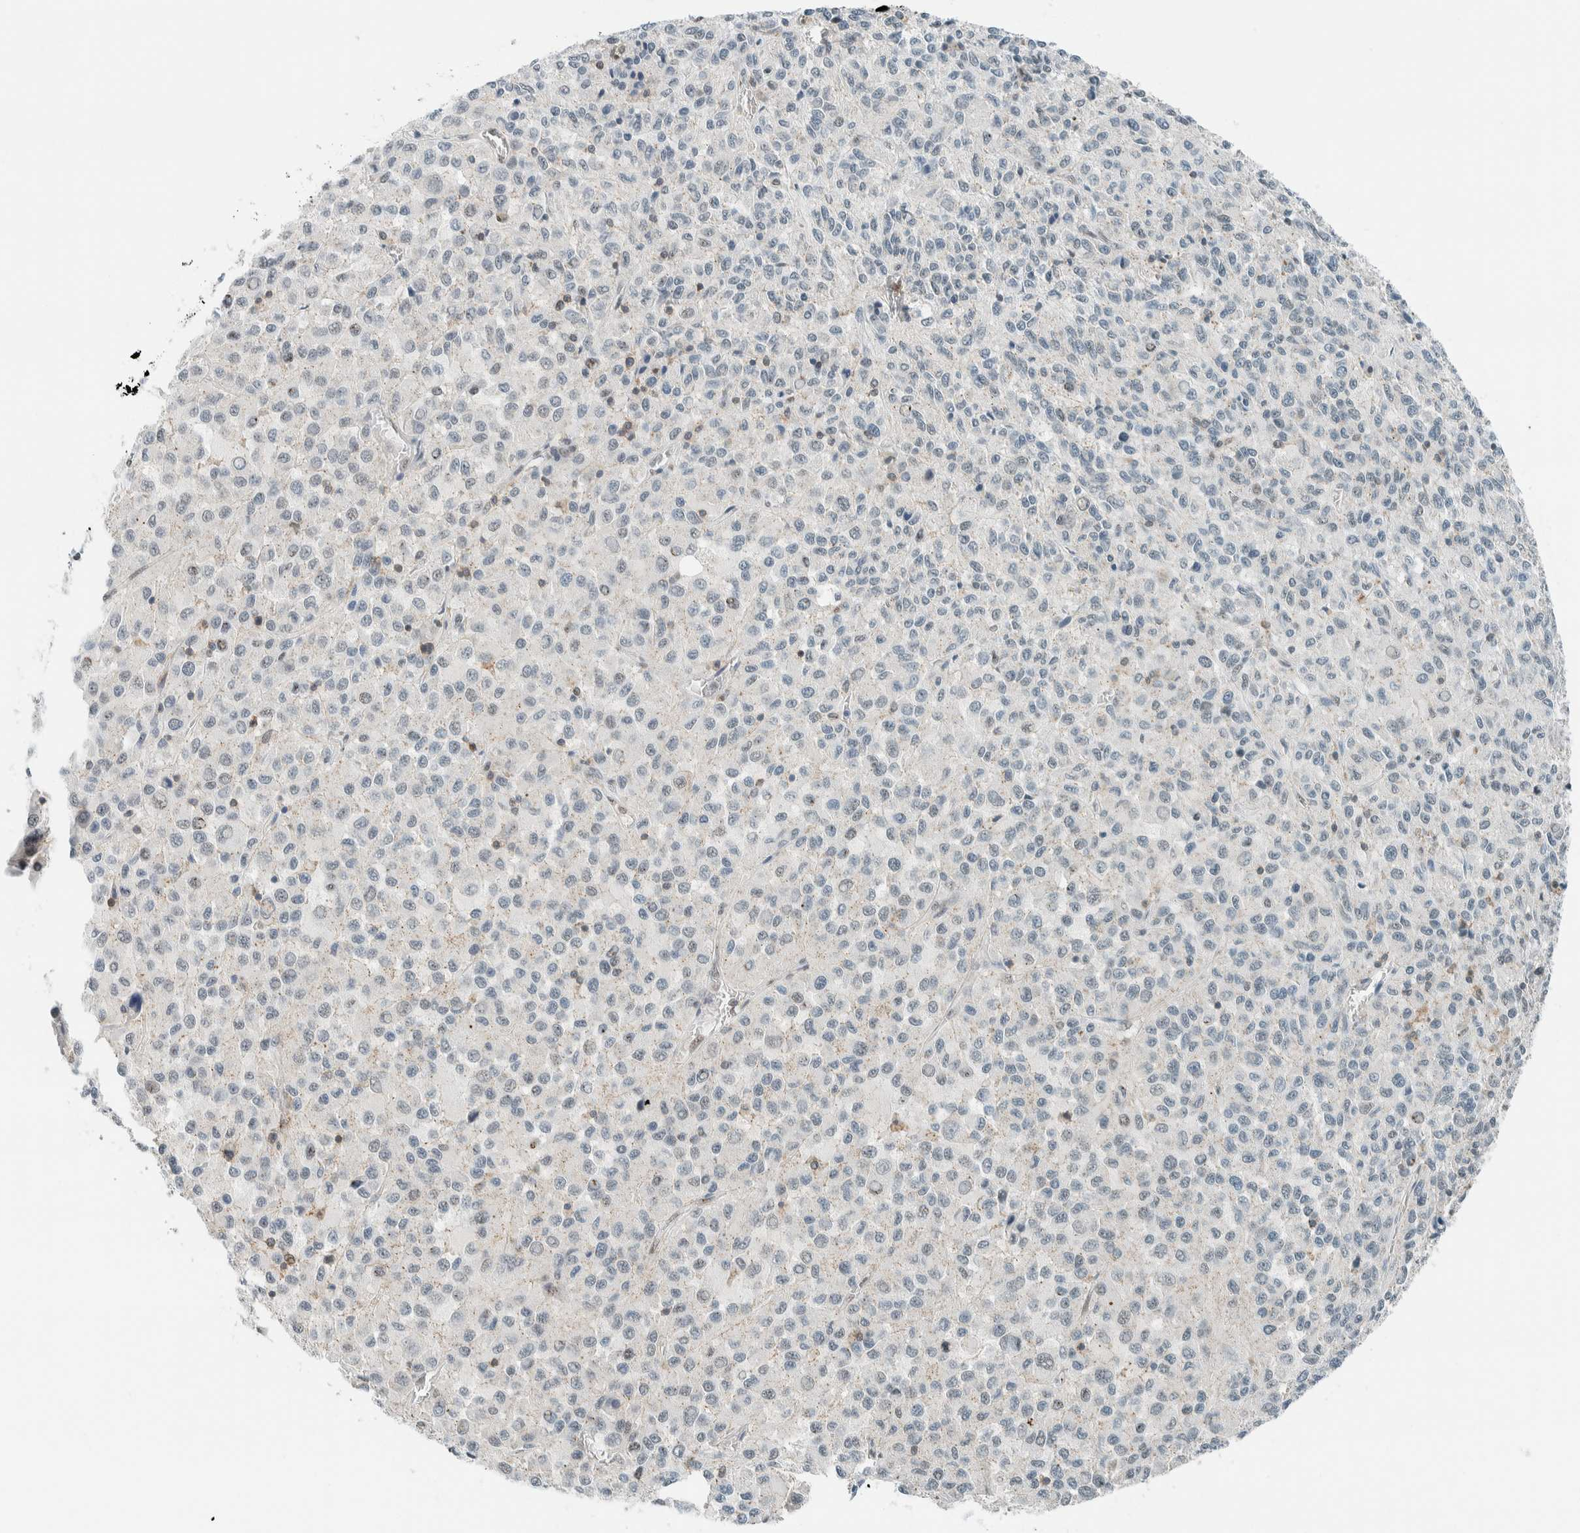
{"staining": {"intensity": "negative", "quantity": "none", "location": "none"}, "tissue": "melanoma", "cell_type": "Tumor cells", "image_type": "cancer", "snomed": [{"axis": "morphology", "description": "Malignant melanoma, Metastatic site"}, {"axis": "topography", "description": "Lung"}], "caption": "High magnification brightfield microscopy of malignant melanoma (metastatic site) stained with DAB (3,3'-diaminobenzidine) (brown) and counterstained with hematoxylin (blue): tumor cells show no significant expression.", "gene": "CYSRT1", "patient": {"sex": "male", "age": 64}}